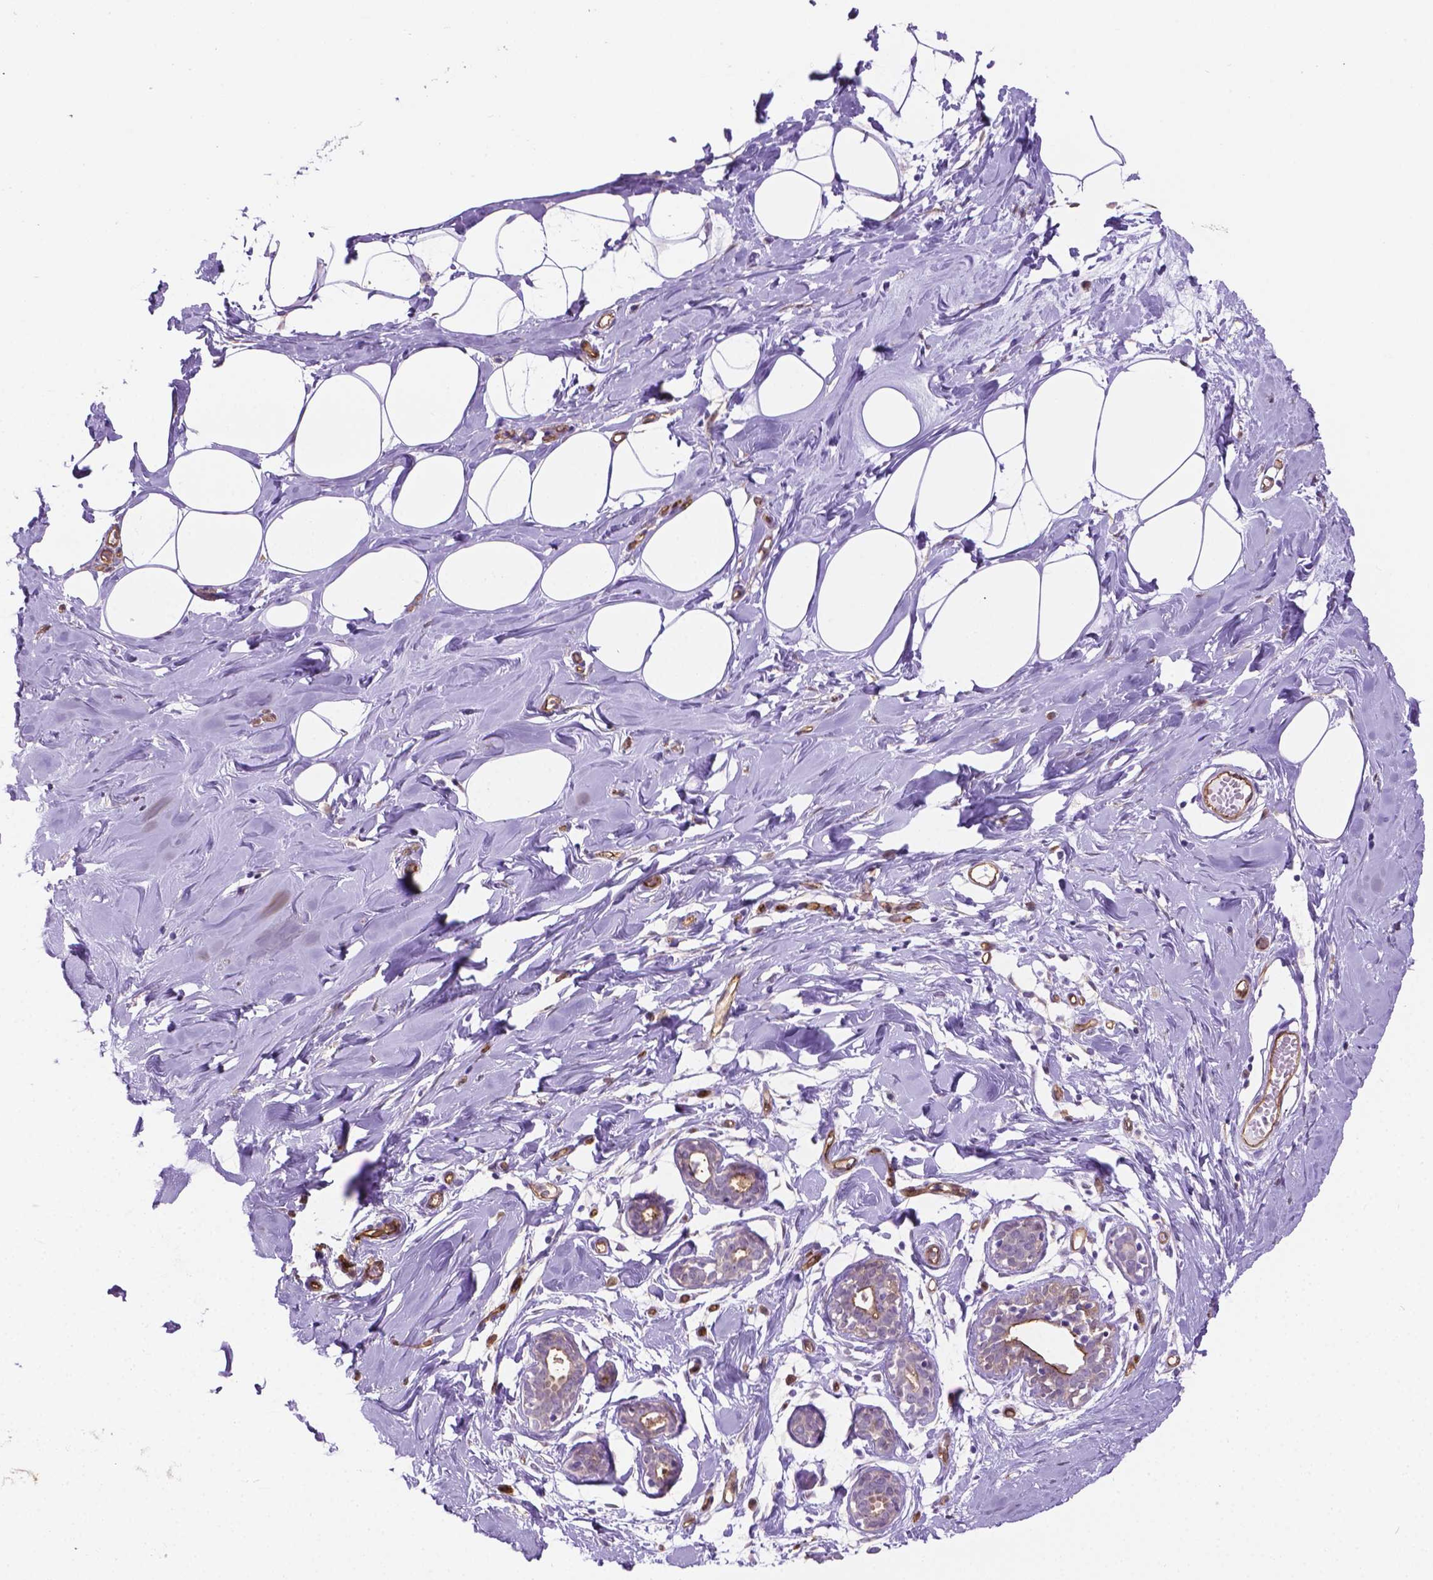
{"staining": {"intensity": "negative", "quantity": "none", "location": "none"}, "tissue": "breast", "cell_type": "Adipocytes", "image_type": "normal", "snomed": [{"axis": "morphology", "description": "Normal tissue, NOS"}, {"axis": "topography", "description": "Breast"}], "caption": "A photomicrograph of breast stained for a protein exhibits no brown staining in adipocytes. (Brightfield microscopy of DAB (3,3'-diaminobenzidine) immunohistochemistry (IHC) at high magnification).", "gene": "CLIC4", "patient": {"sex": "female", "age": 27}}